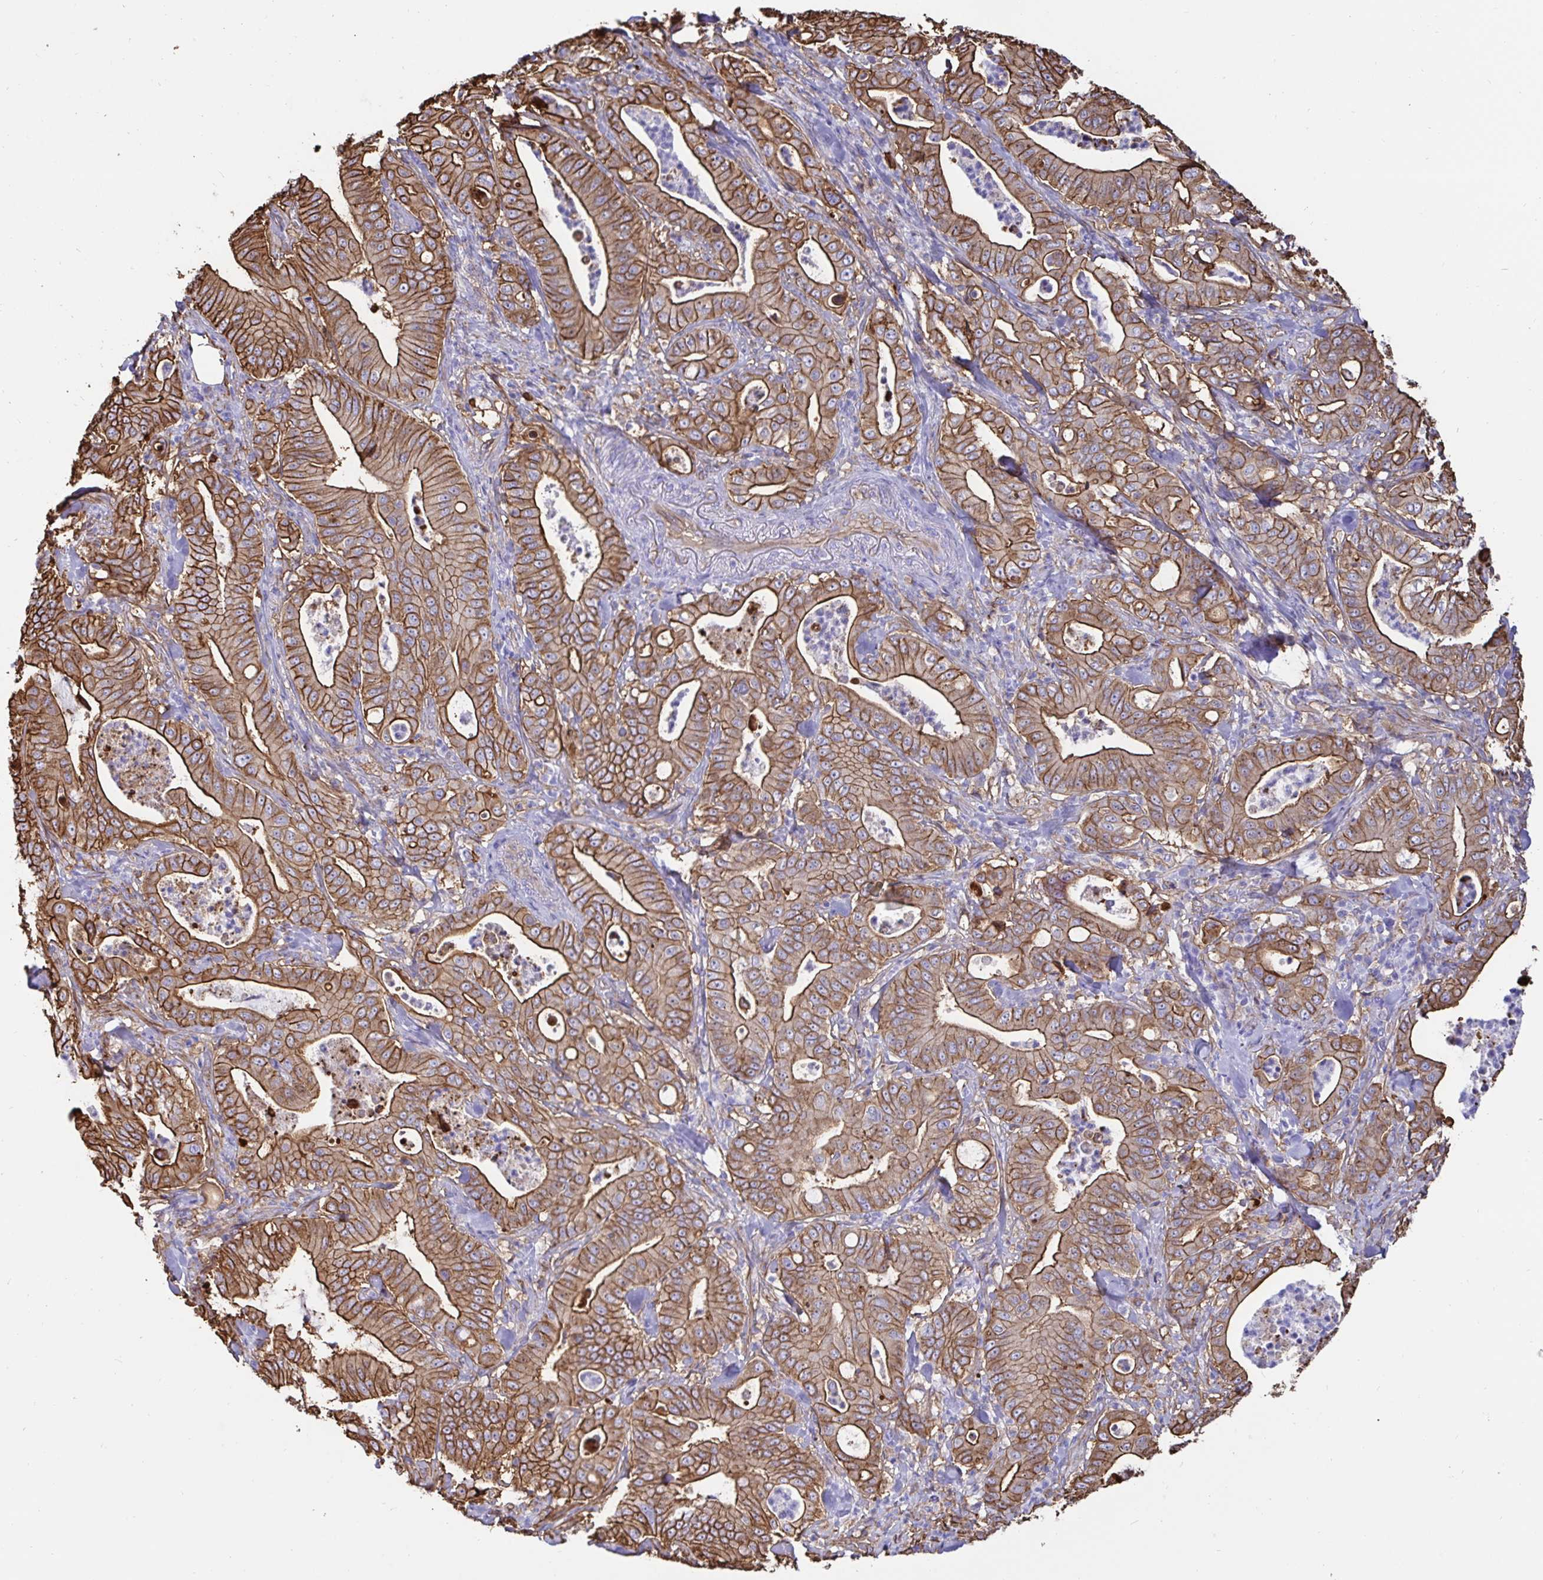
{"staining": {"intensity": "moderate", "quantity": ">75%", "location": "cytoplasmic/membranous"}, "tissue": "pancreatic cancer", "cell_type": "Tumor cells", "image_type": "cancer", "snomed": [{"axis": "morphology", "description": "Adenocarcinoma, NOS"}, {"axis": "topography", "description": "Pancreas"}], "caption": "This histopathology image displays adenocarcinoma (pancreatic) stained with immunohistochemistry (IHC) to label a protein in brown. The cytoplasmic/membranous of tumor cells show moderate positivity for the protein. Nuclei are counter-stained blue.", "gene": "ANXA2", "patient": {"sex": "male", "age": 71}}